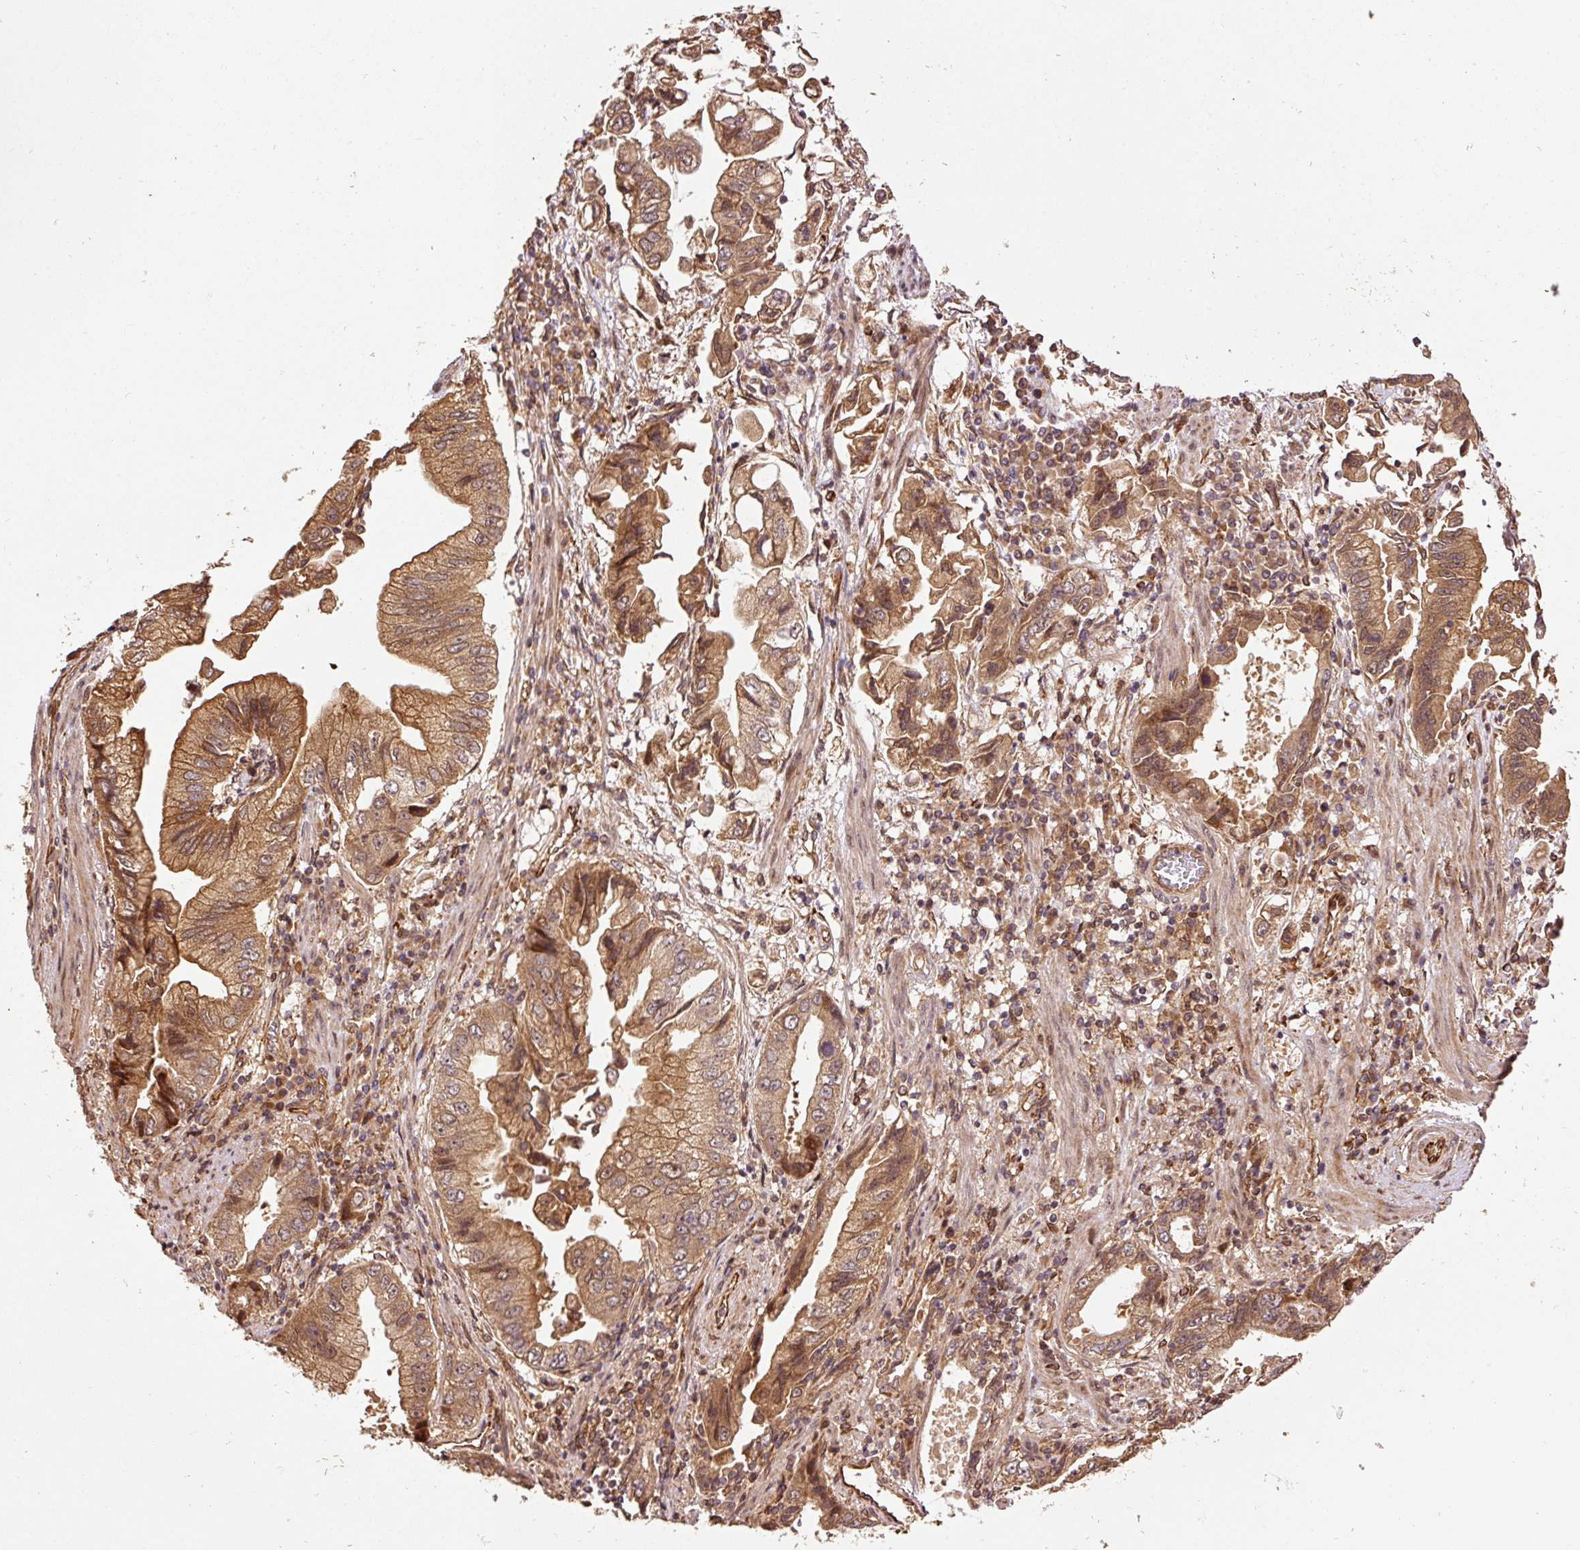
{"staining": {"intensity": "moderate", "quantity": ">75%", "location": "cytoplasmic/membranous,nuclear"}, "tissue": "stomach cancer", "cell_type": "Tumor cells", "image_type": "cancer", "snomed": [{"axis": "morphology", "description": "Adenocarcinoma, NOS"}, {"axis": "topography", "description": "Stomach"}], "caption": "IHC (DAB (3,3'-diaminobenzidine)) staining of adenocarcinoma (stomach) displays moderate cytoplasmic/membranous and nuclear protein expression in about >75% of tumor cells. Using DAB (3,3'-diaminobenzidine) (brown) and hematoxylin (blue) stains, captured at high magnification using brightfield microscopy.", "gene": "OXER1", "patient": {"sex": "male", "age": 62}}